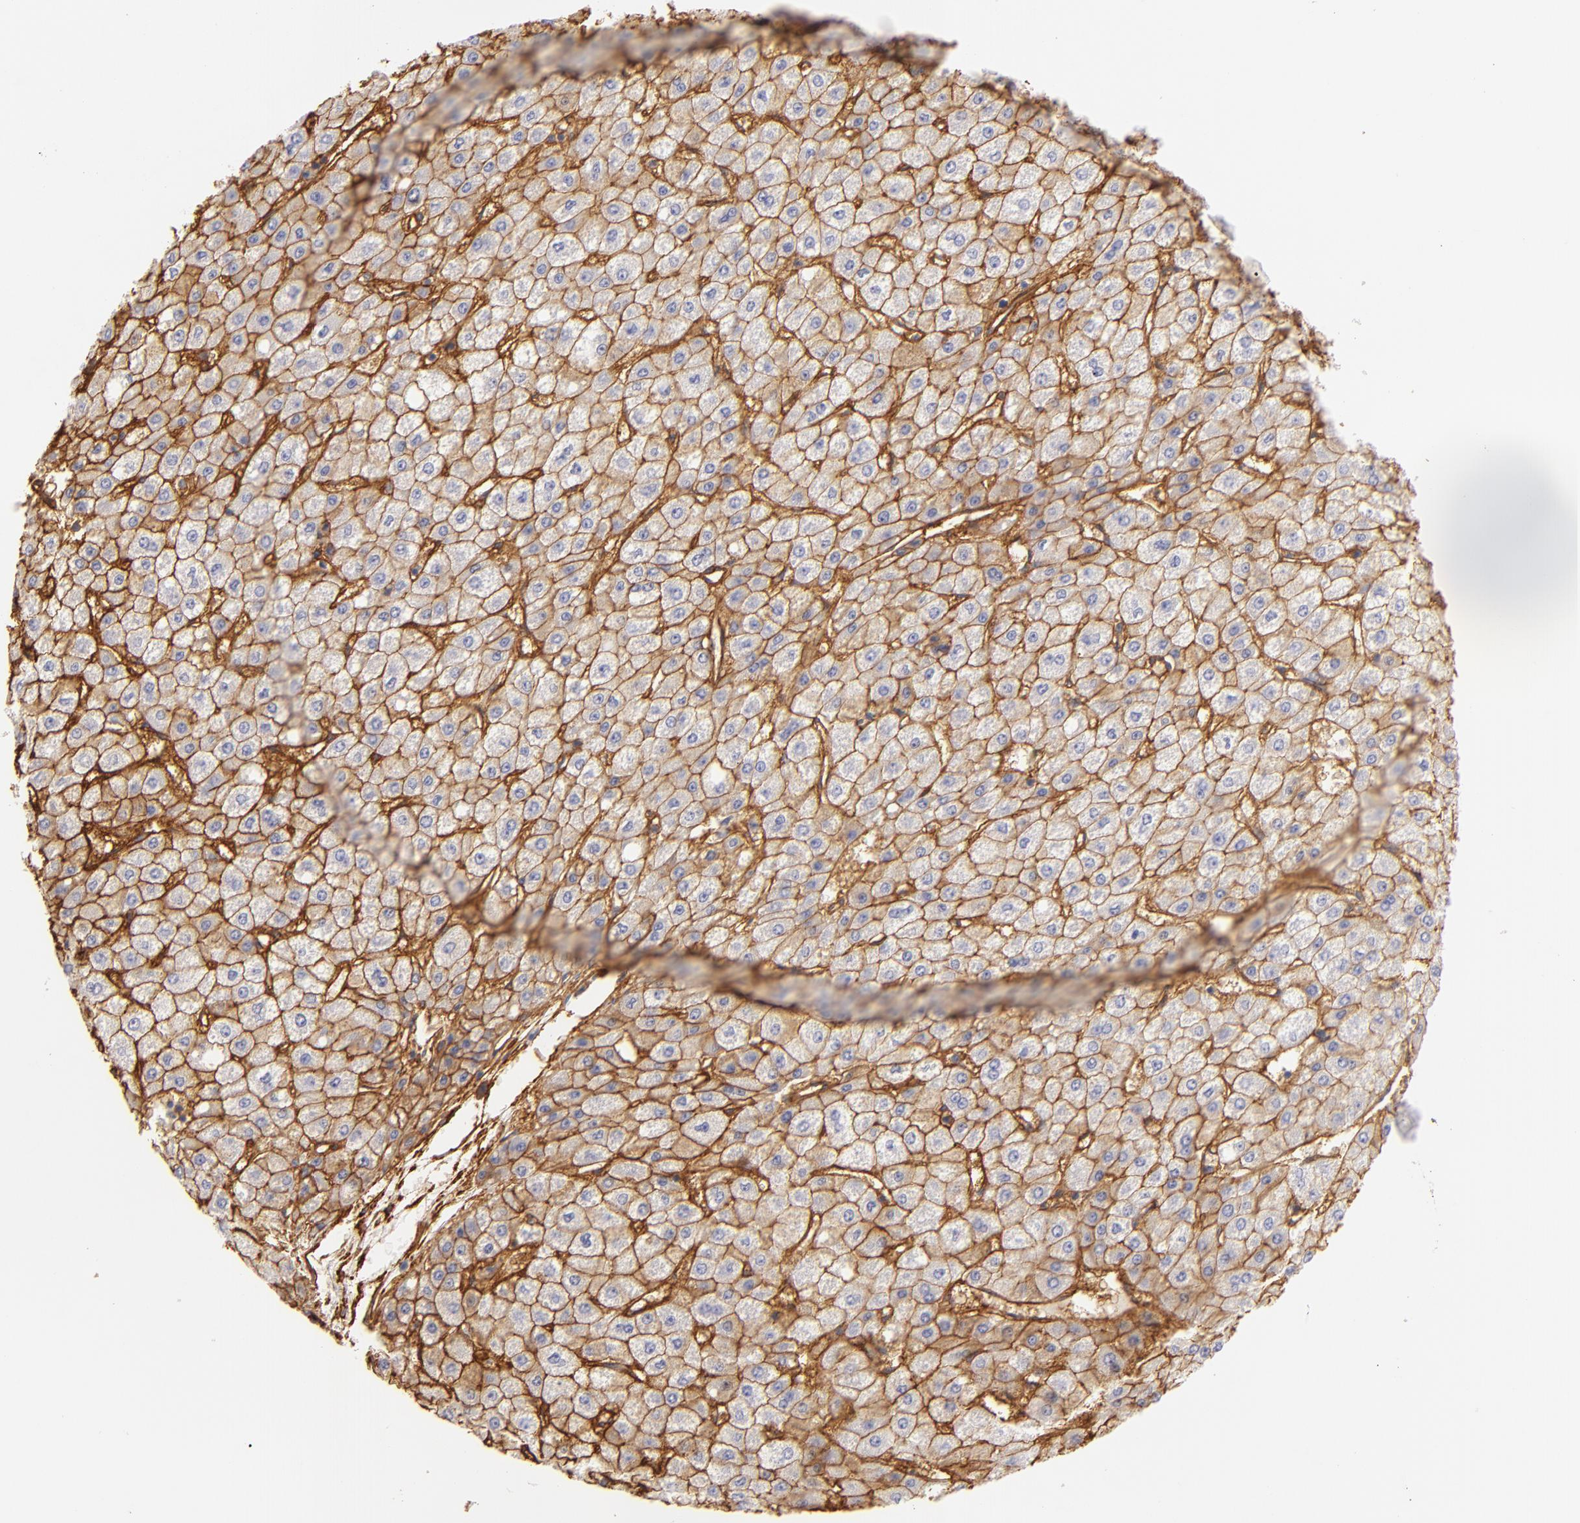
{"staining": {"intensity": "moderate", "quantity": ">75%", "location": "cytoplasmic/membranous"}, "tissue": "liver cancer", "cell_type": "Tumor cells", "image_type": "cancer", "snomed": [{"axis": "morphology", "description": "Carcinoma, Hepatocellular, NOS"}, {"axis": "topography", "description": "Liver"}], "caption": "Protein staining by immunohistochemistry (IHC) demonstrates moderate cytoplasmic/membranous positivity in approximately >75% of tumor cells in liver hepatocellular carcinoma. (IHC, brightfield microscopy, high magnification).", "gene": "CD151", "patient": {"sex": "female", "age": 52}}